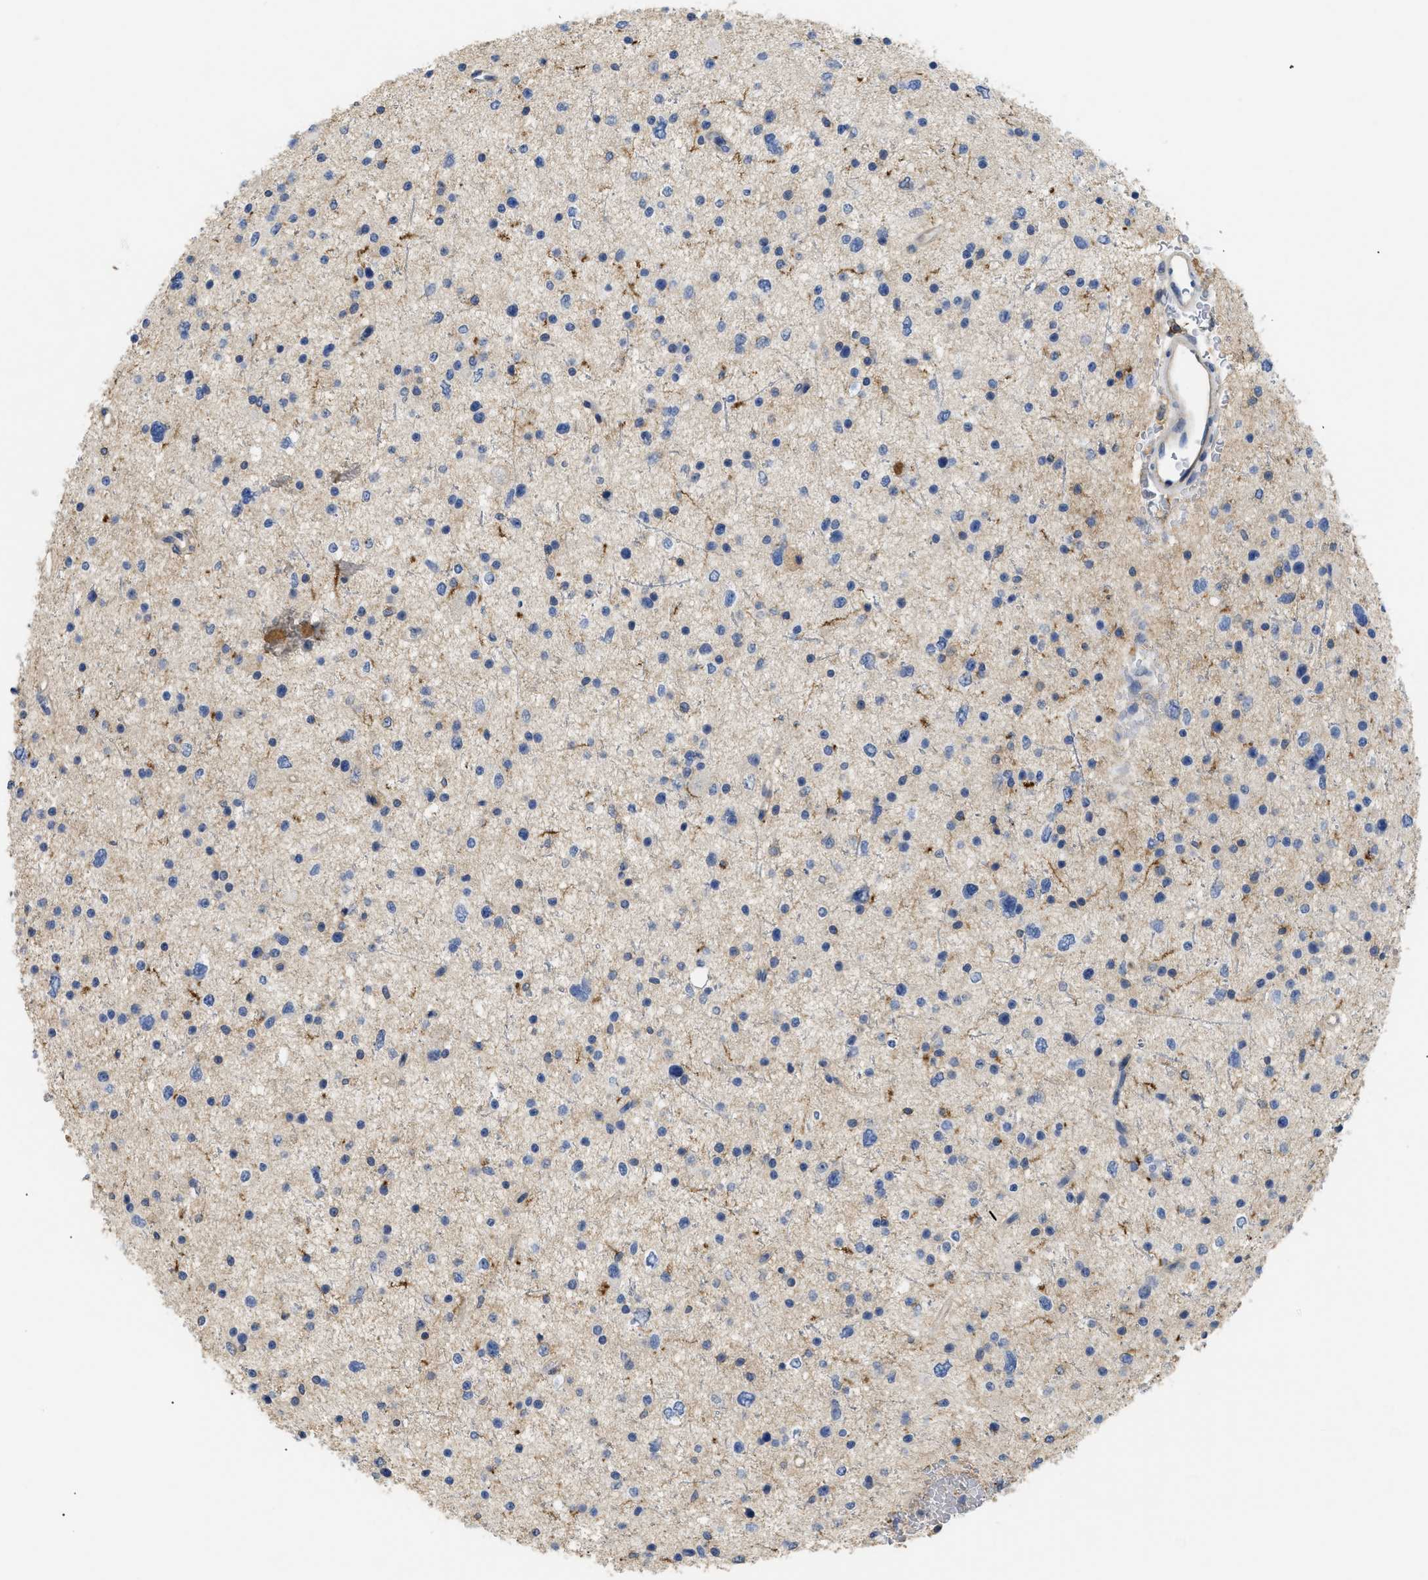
{"staining": {"intensity": "negative", "quantity": "none", "location": "none"}, "tissue": "glioma", "cell_type": "Tumor cells", "image_type": "cancer", "snomed": [{"axis": "morphology", "description": "Glioma, malignant, Low grade"}, {"axis": "topography", "description": "Brain"}], "caption": "Tumor cells show no significant protein staining in glioma.", "gene": "ANXA4", "patient": {"sex": "female", "age": 37}}